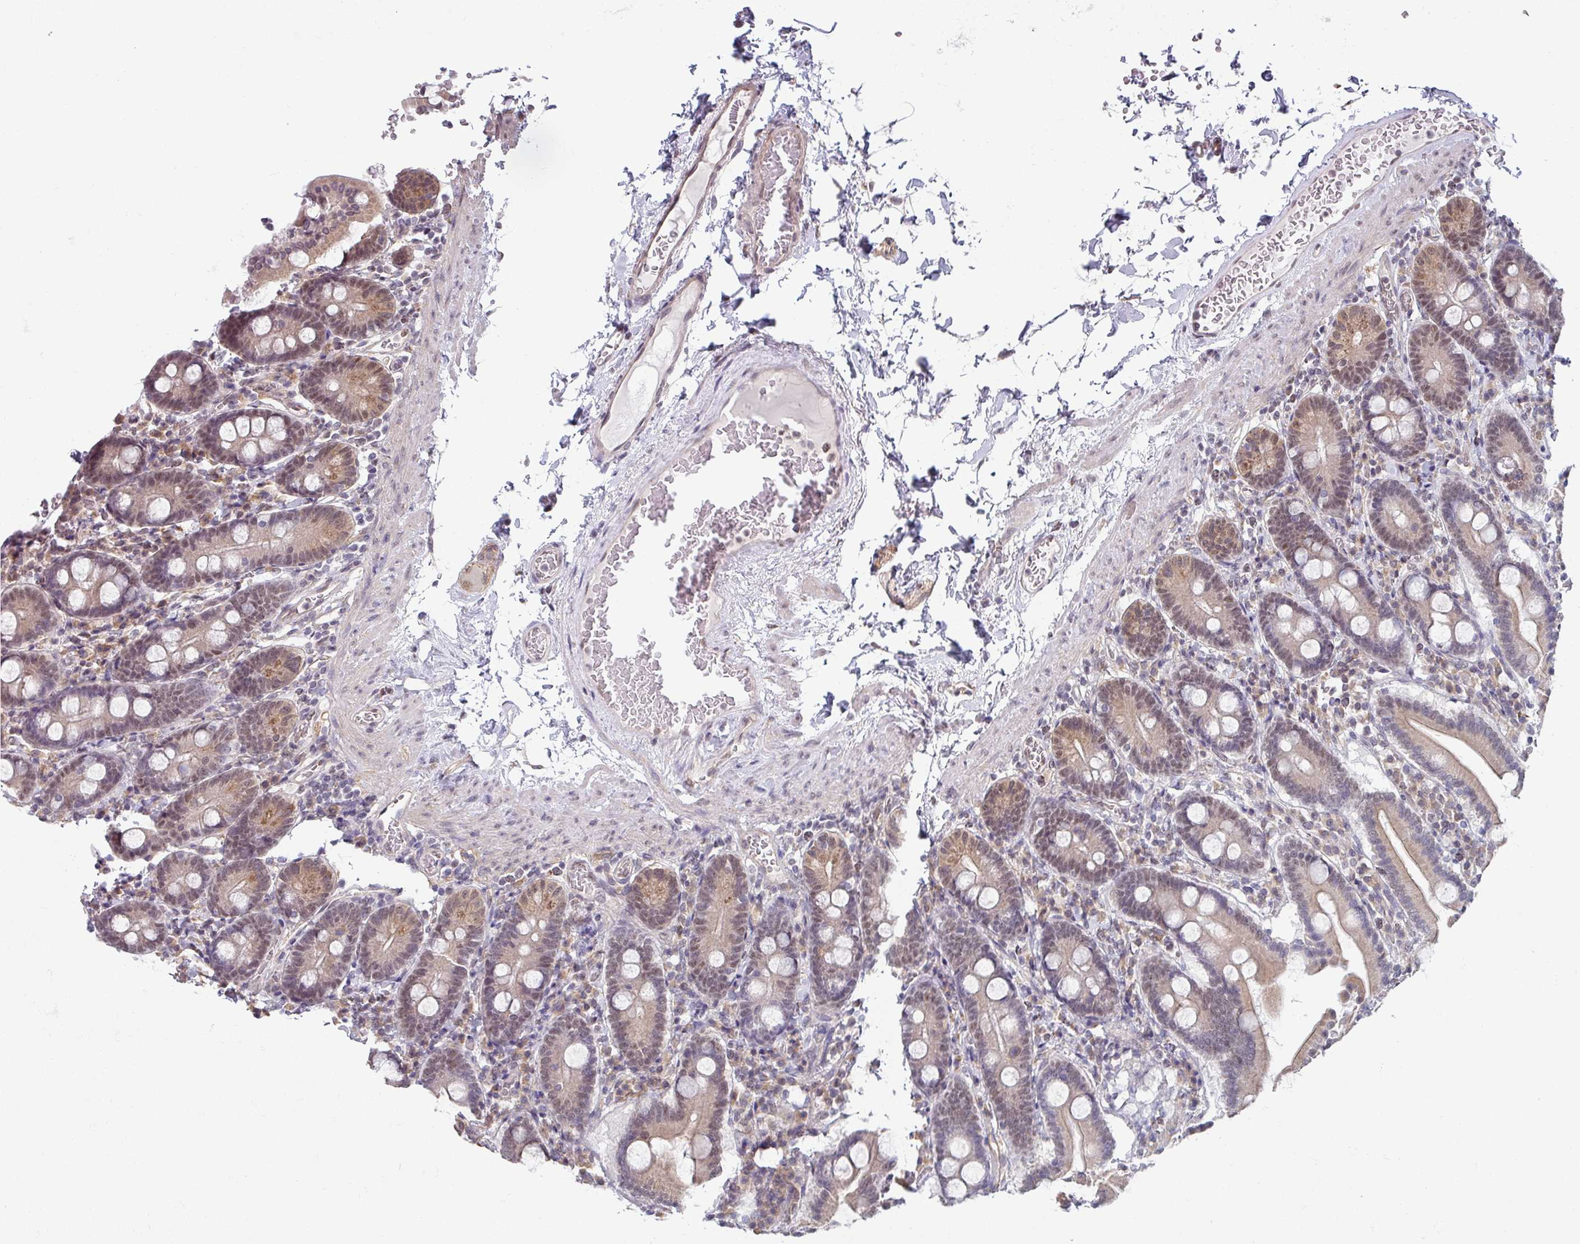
{"staining": {"intensity": "moderate", "quantity": ">75%", "location": "cytoplasmic/membranous,nuclear"}, "tissue": "duodenum", "cell_type": "Glandular cells", "image_type": "normal", "snomed": [{"axis": "morphology", "description": "Normal tissue, NOS"}, {"axis": "topography", "description": "Duodenum"}], "caption": "Immunohistochemistry of unremarkable human duodenum displays medium levels of moderate cytoplasmic/membranous,nuclear expression in approximately >75% of glandular cells. The protein is shown in brown color, while the nuclei are stained blue.", "gene": "TMED5", "patient": {"sex": "male", "age": 55}}